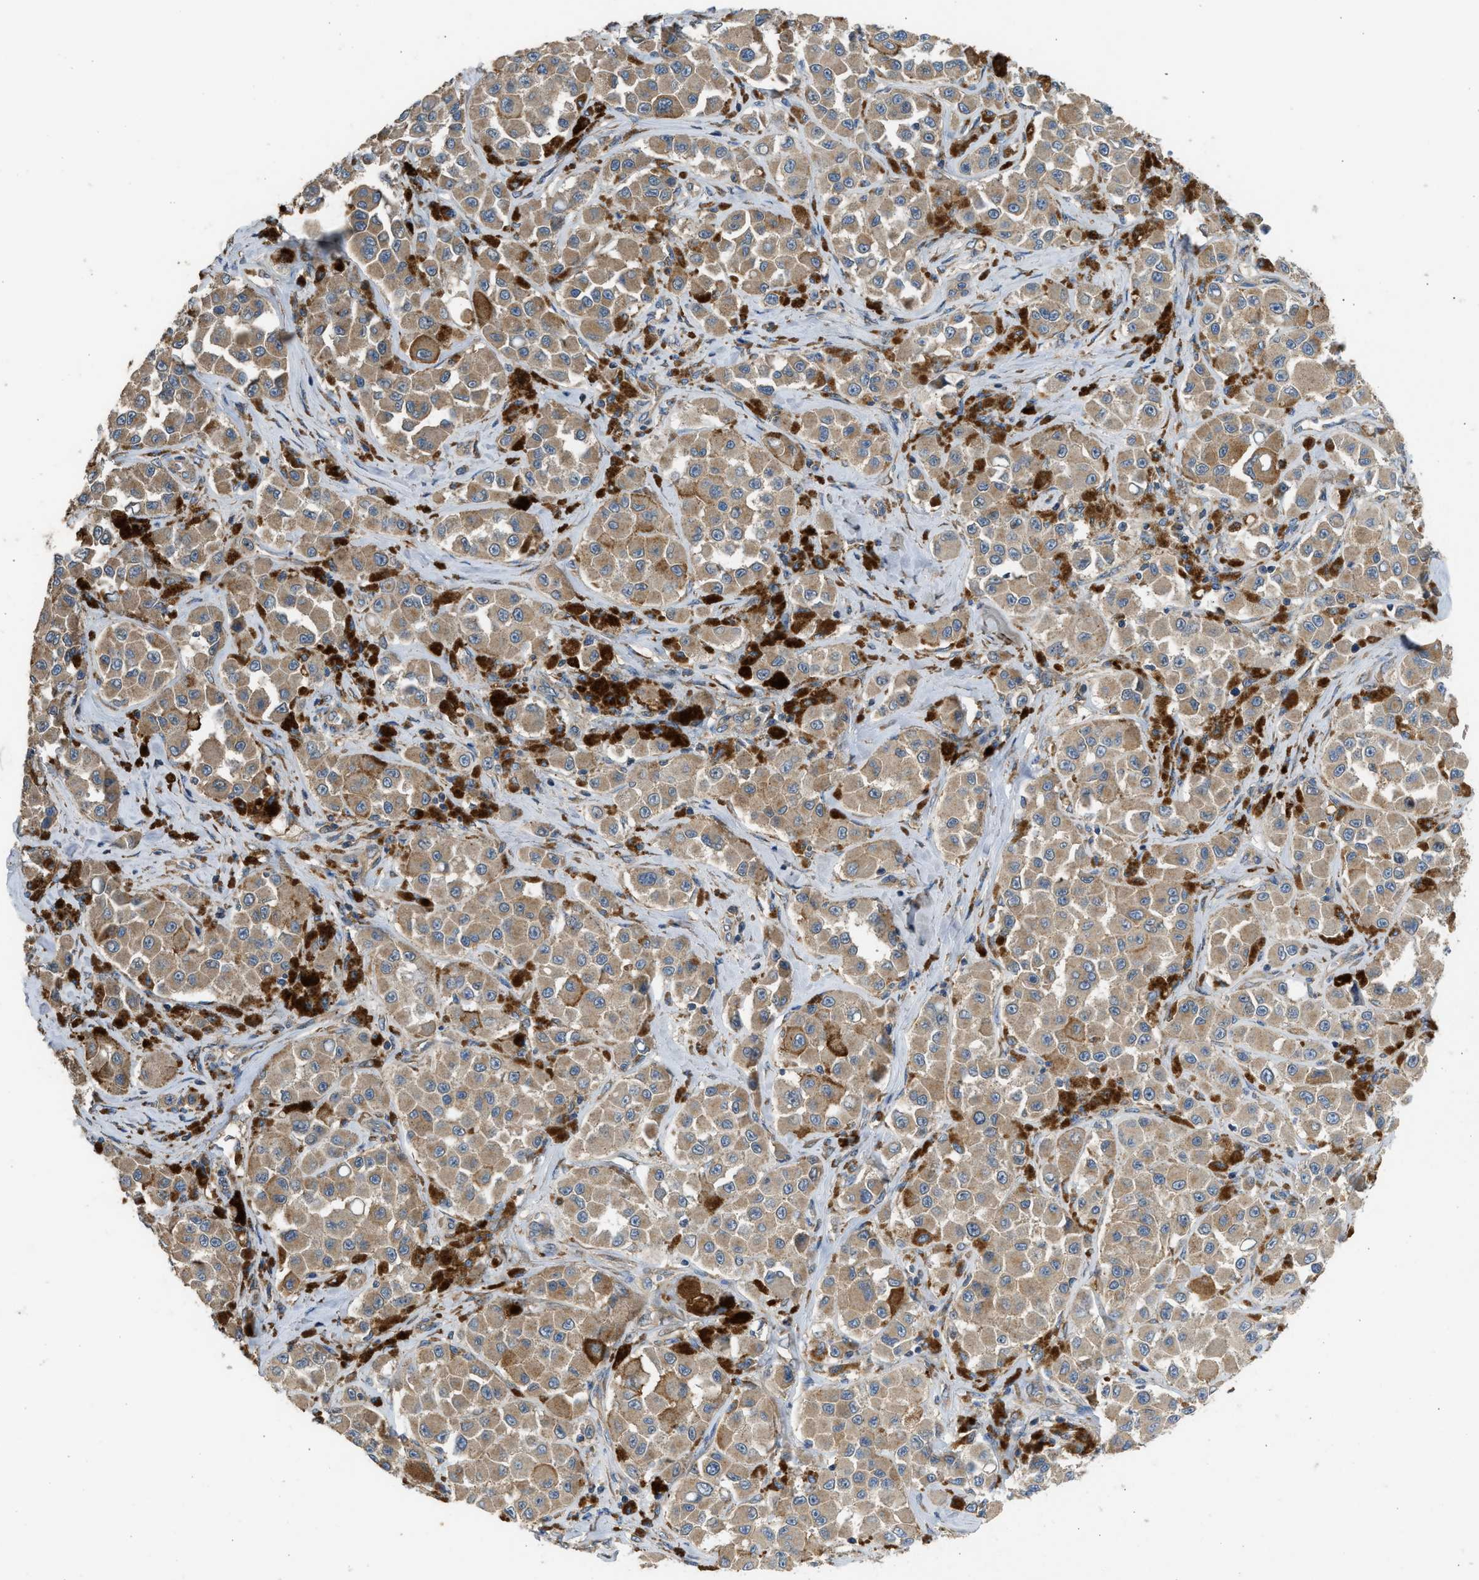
{"staining": {"intensity": "moderate", "quantity": ">75%", "location": "cytoplasmic/membranous"}, "tissue": "melanoma", "cell_type": "Tumor cells", "image_type": "cancer", "snomed": [{"axis": "morphology", "description": "Malignant melanoma, NOS"}, {"axis": "topography", "description": "Skin"}], "caption": "Malignant melanoma stained with DAB immunohistochemistry (IHC) demonstrates medium levels of moderate cytoplasmic/membranous expression in about >75% of tumor cells.", "gene": "CSRNP2", "patient": {"sex": "male", "age": 84}}